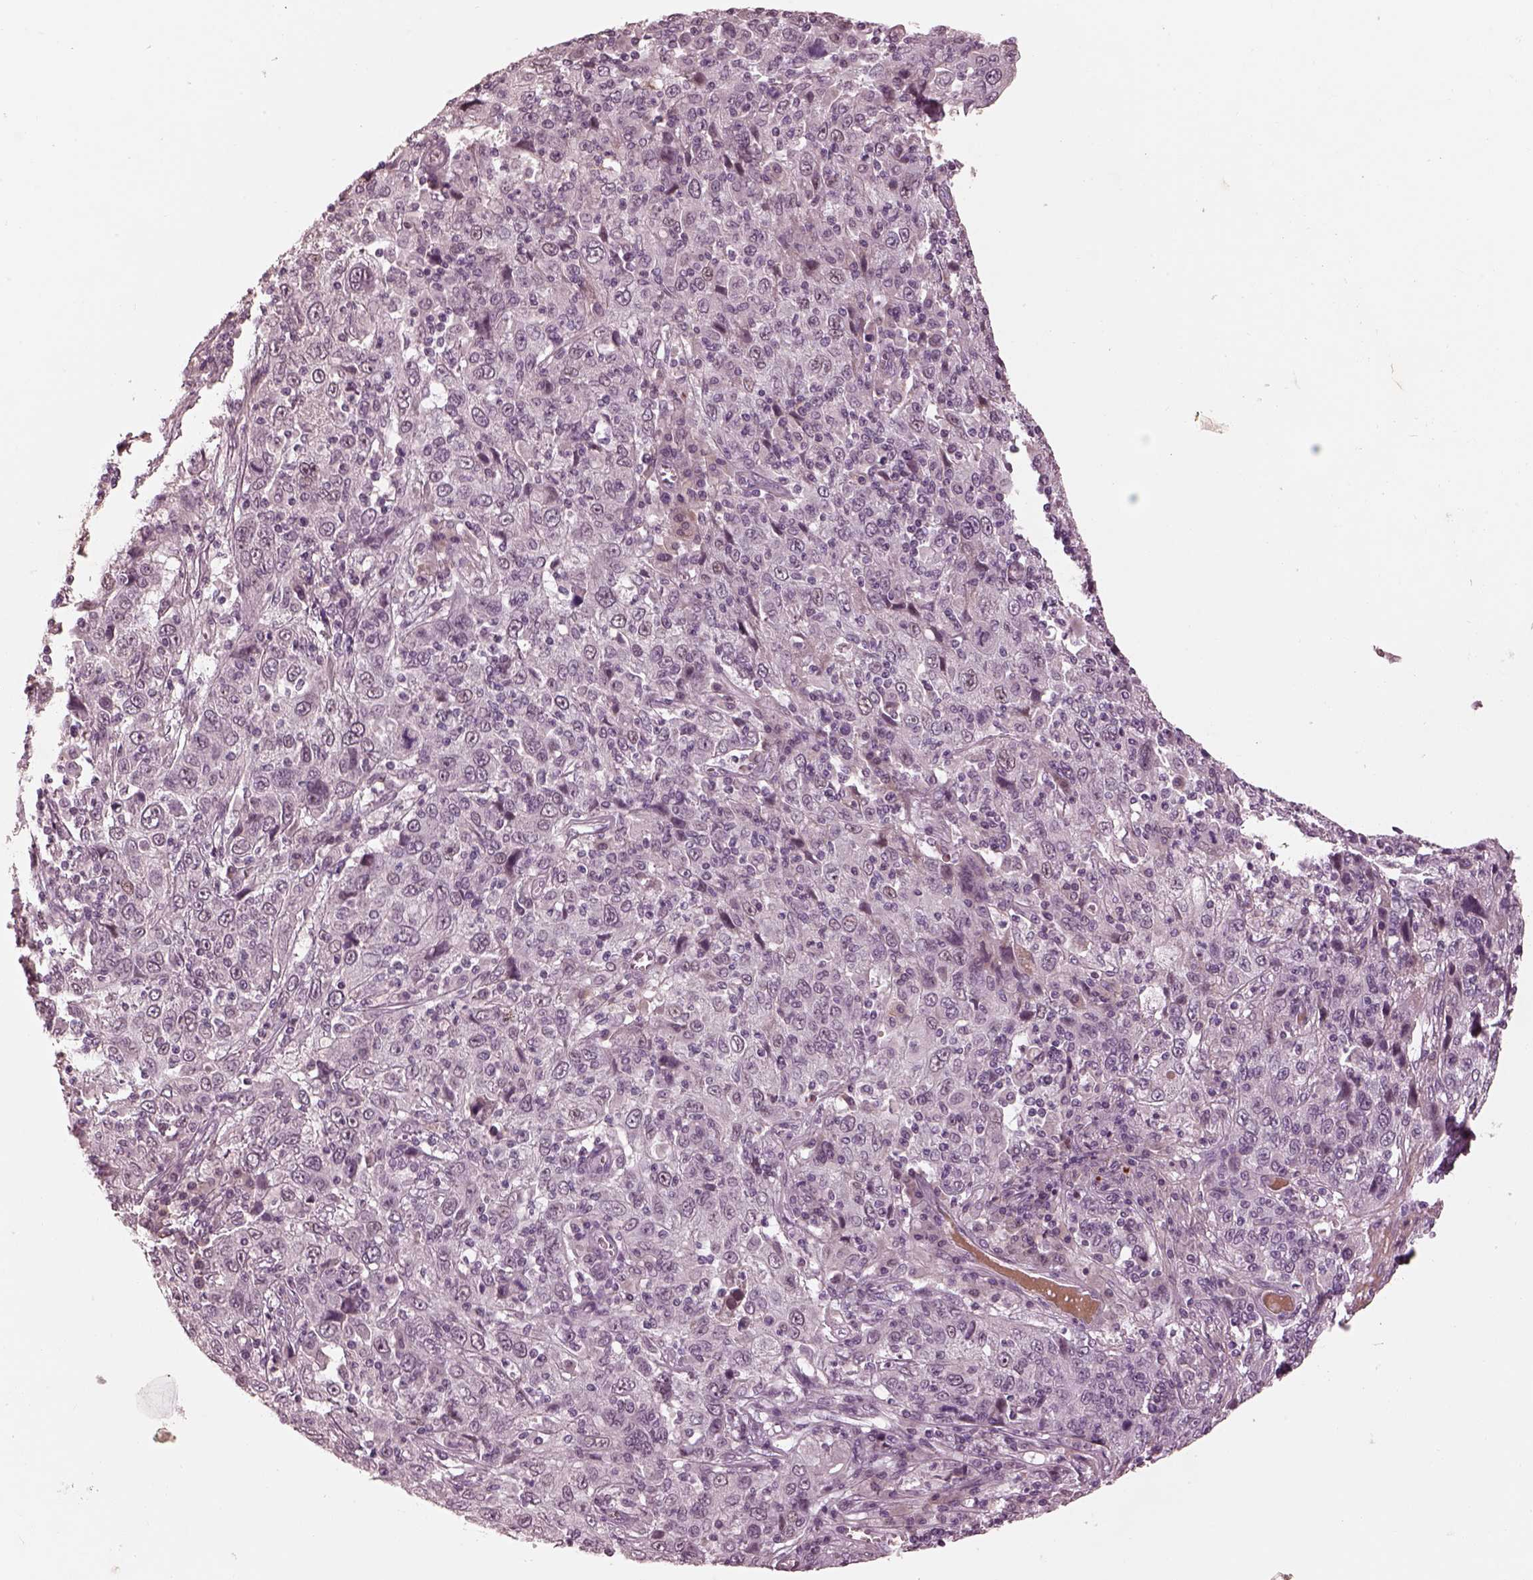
{"staining": {"intensity": "negative", "quantity": "none", "location": "none"}, "tissue": "cervical cancer", "cell_type": "Tumor cells", "image_type": "cancer", "snomed": [{"axis": "morphology", "description": "Squamous cell carcinoma, NOS"}, {"axis": "topography", "description": "Cervix"}], "caption": "A high-resolution histopathology image shows immunohistochemistry staining of cervical squamous cell carcinoma, which demonstrates no significant positivity in tumor cells.", "gene": "KCNA2", "patient": {"sex": "female", "age": 46}}